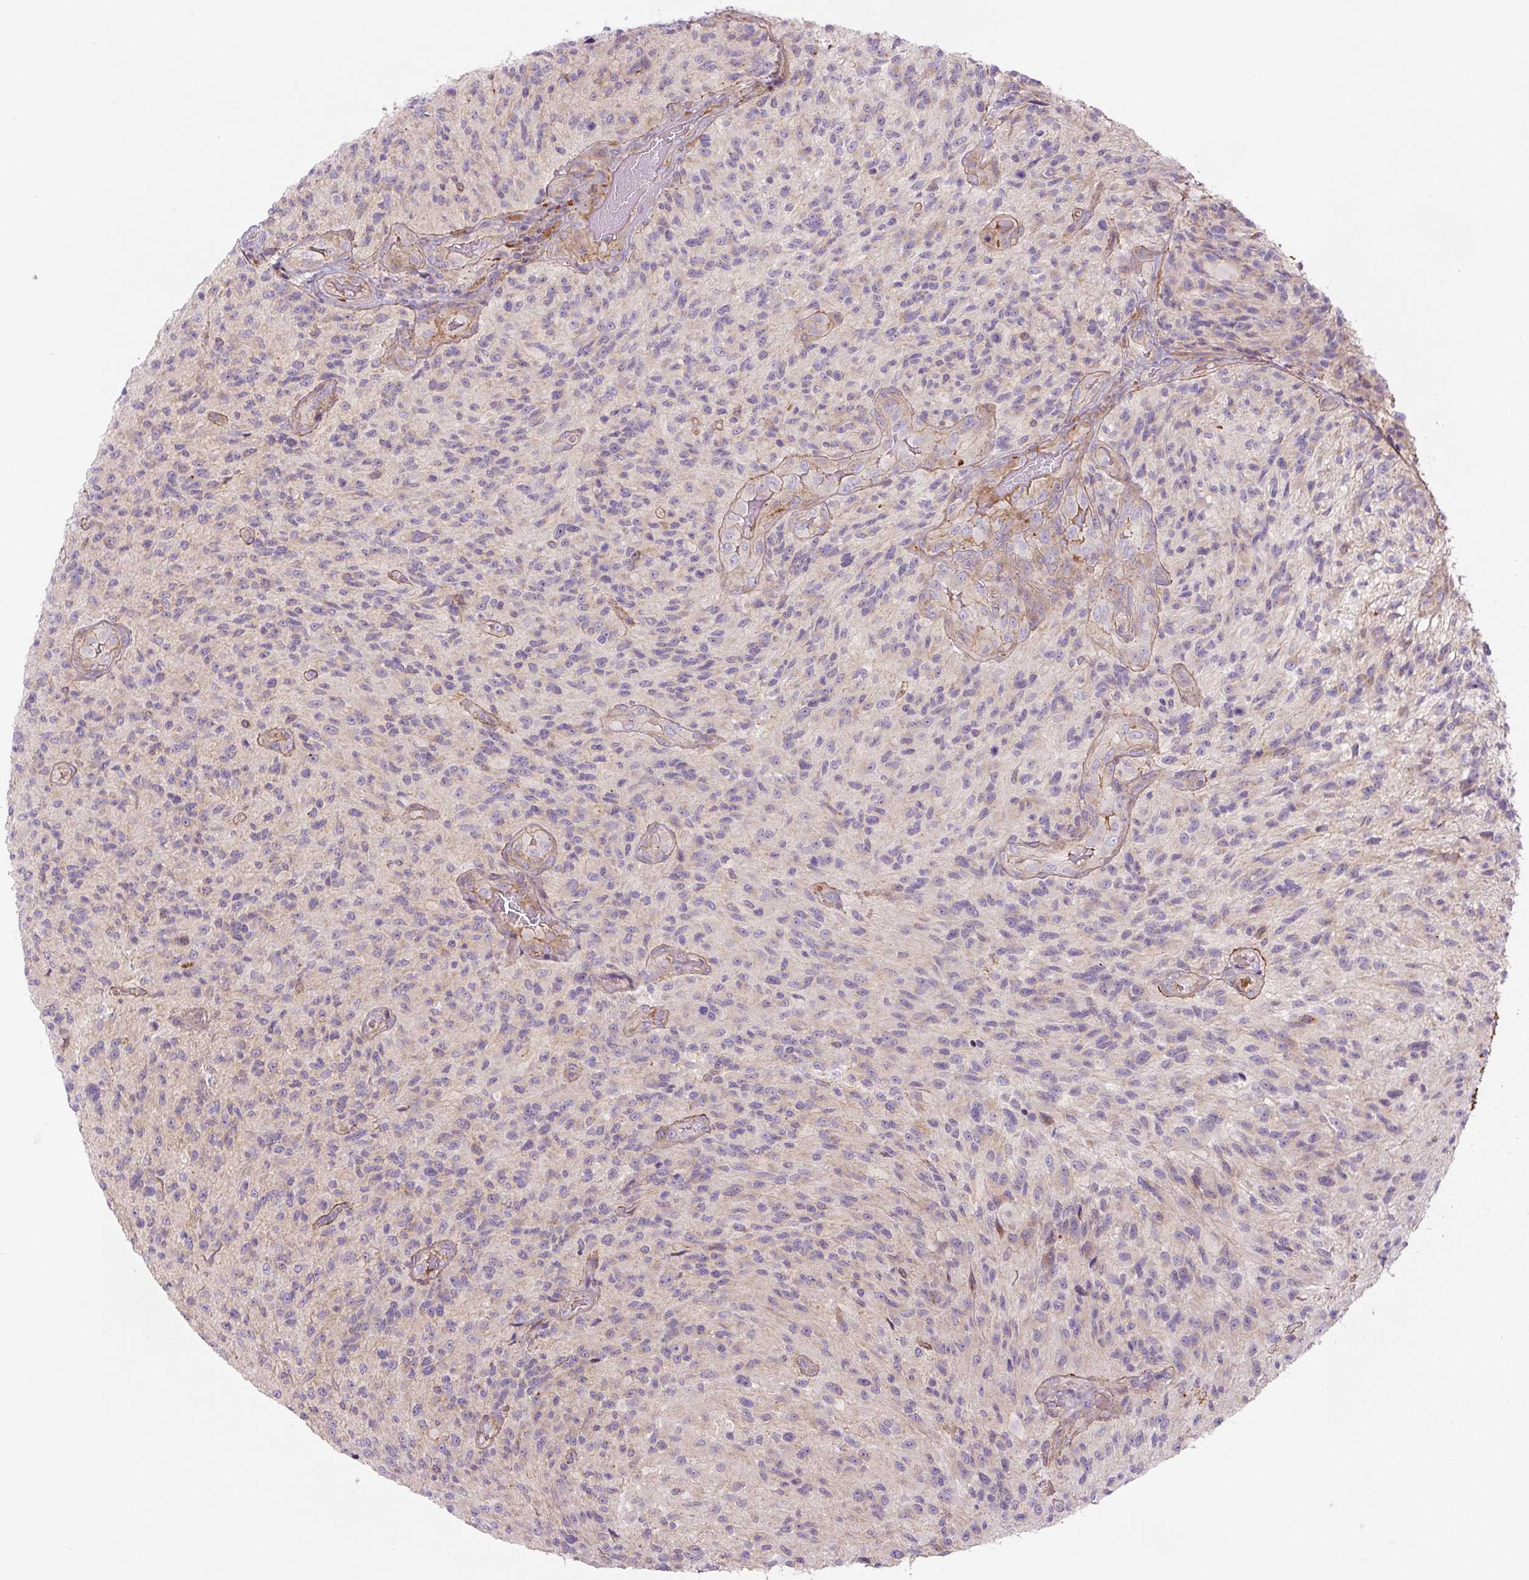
{"staining": {"intensity": "negative", "quantity": "none", "location": "none"}, "tissue": "glioma", "cell_type": "Tumor cells", "image_type": "cancer", "snomed": [{"axis": "morphology", "description": "Normal tissue, NOS"}, {"axis": "morphology", "description": "Glioma, malignant, High grade"}, {"axis": "topography", "description": "Cerebral cortex"}], "caption": "There is no significant positivity in tumor cells of glioma. (Stains: DAB IHC with hematoxylin counter stain, Microscopy: brightfield microscopy at high magnification).", "gene": "CCNI2", "patient": {"sex": "male", "age": 56}}